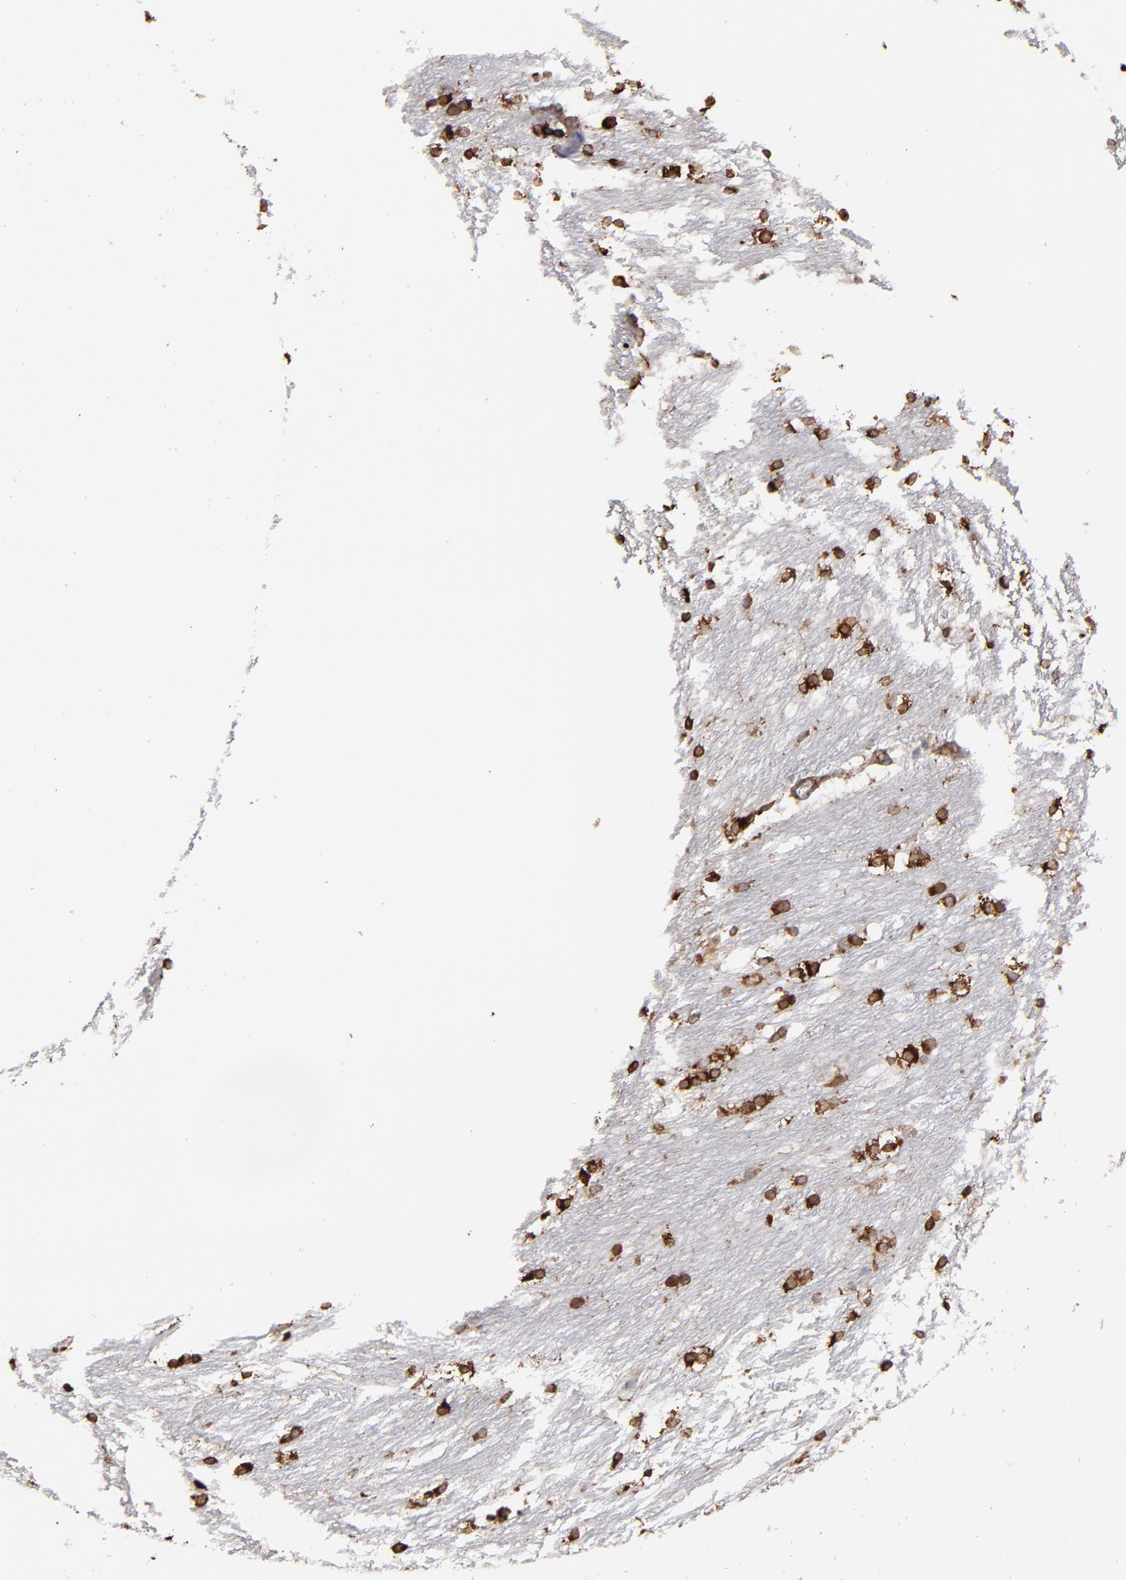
{"staining": {"intensity": "strong", "quantity": ">75%", "location": "cytoplasmic/membranous"}, "tissue": "caudate", "cell_type": "Glial cells", "image_type": "normal", "snomed": [{"axis": "morphology", "description": "Normal tissue, NOS"}, {"axis": "topography", "description": "Lateral ventricle wall"}], "caption": "Immunohistochemistry of unremarkable human caudate demonstrates high levels of strong cytoplasmic/membranous positivity in about >75% of glial cells. (DAB IHC with brightfield microscopy, high magnification).", "gene": "KTN1", "patient": {"sex": "female", "age": 19}}